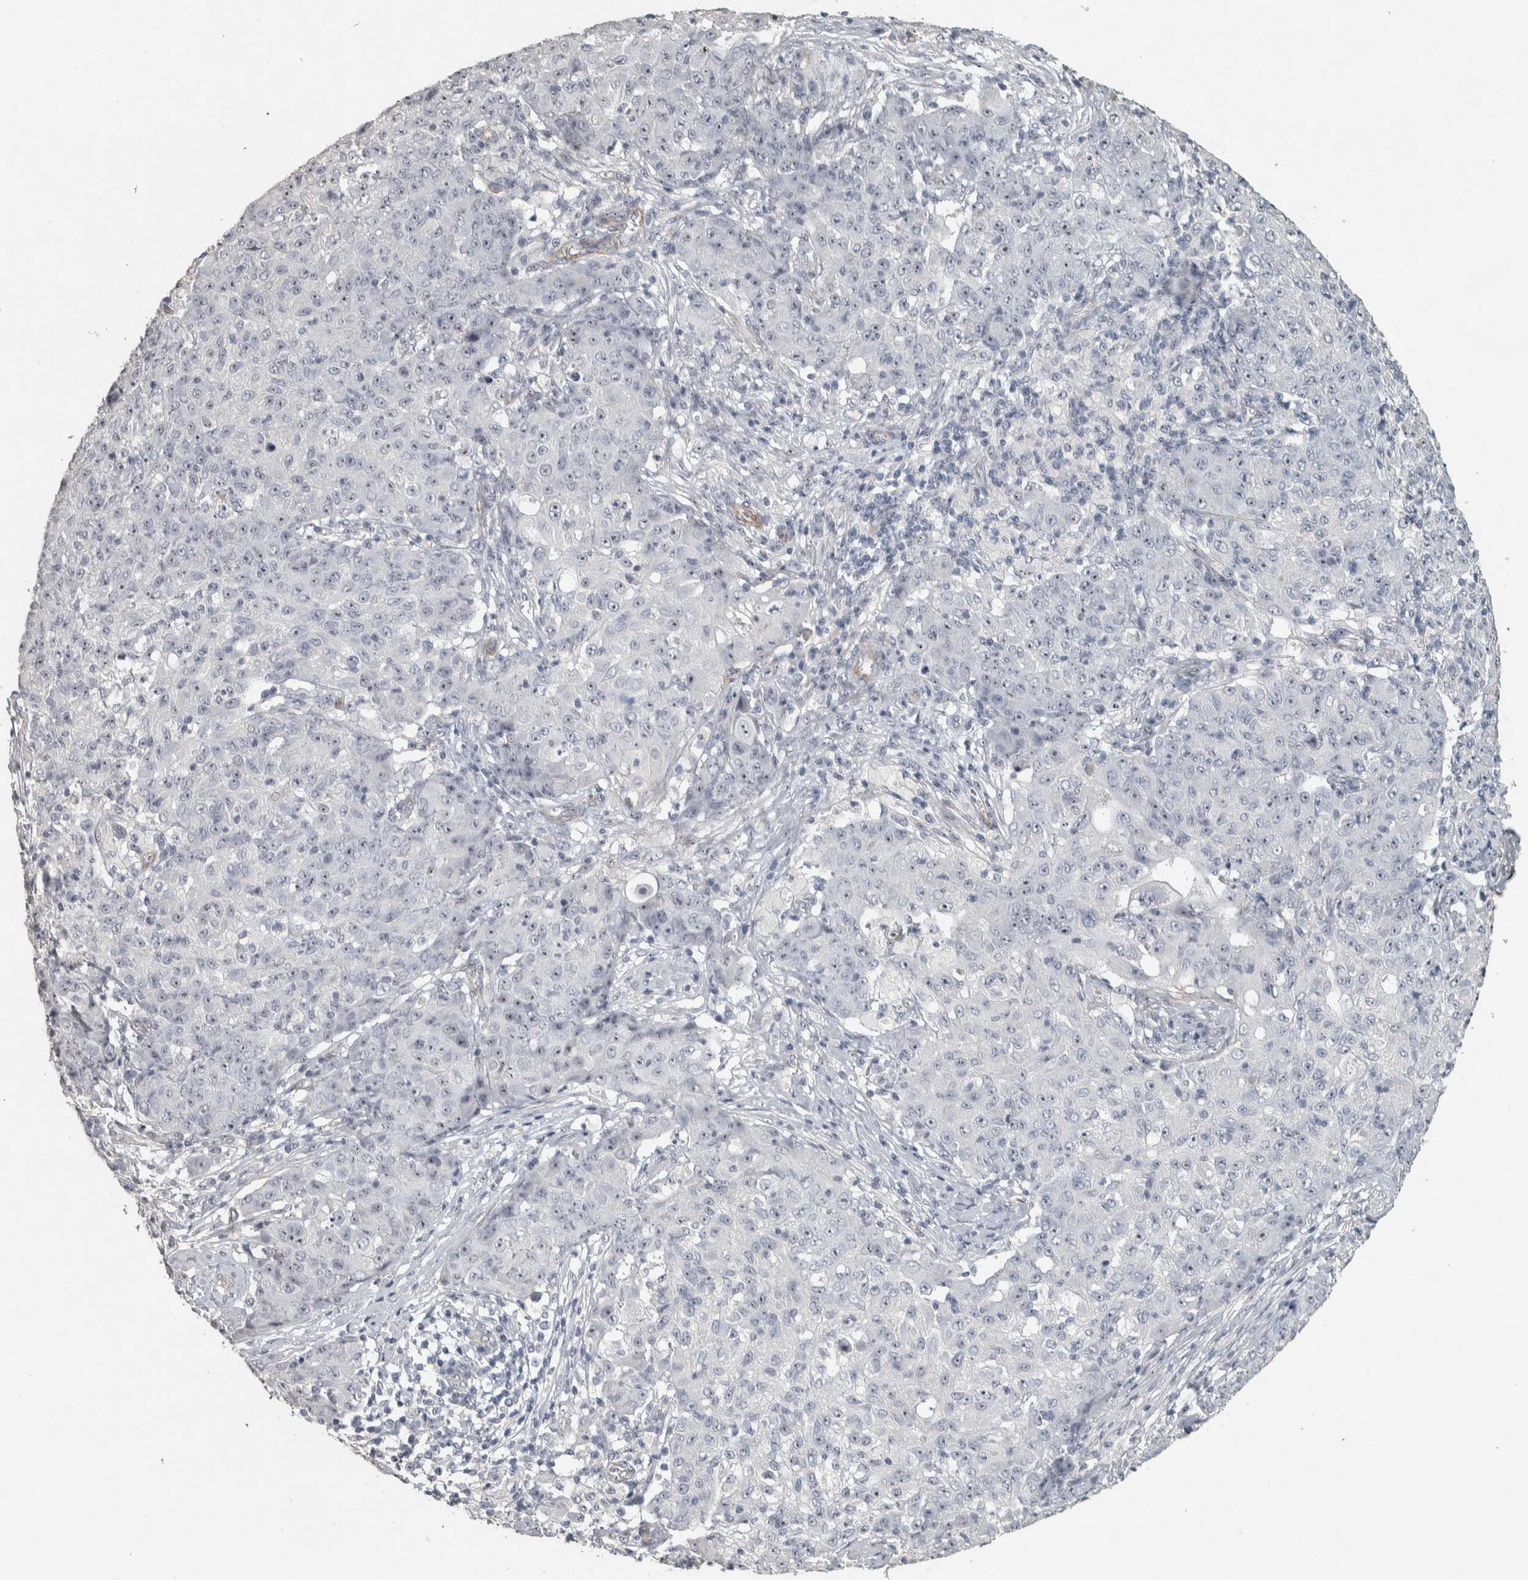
{"staining": {"intensity": "weak", "quantity": ">75%", "location": "nuclear"}, "tissue": "ovarian cancer", "cell_type": "Tumor cells", "image_type": "cancer", "snomed": [{"axis": "morphology", "description": "Carcinoma, endometroid"}, {"axis": "topography", "description": "Ovary"}], "caption": "Brown immunohistochemical staining in ovarian endometroid carcinoma shows weak nuclear positivity in approximately >75% of tumor cells.", "gene": "DCAF10", "patient": {"sex": "female", "age": 42}}